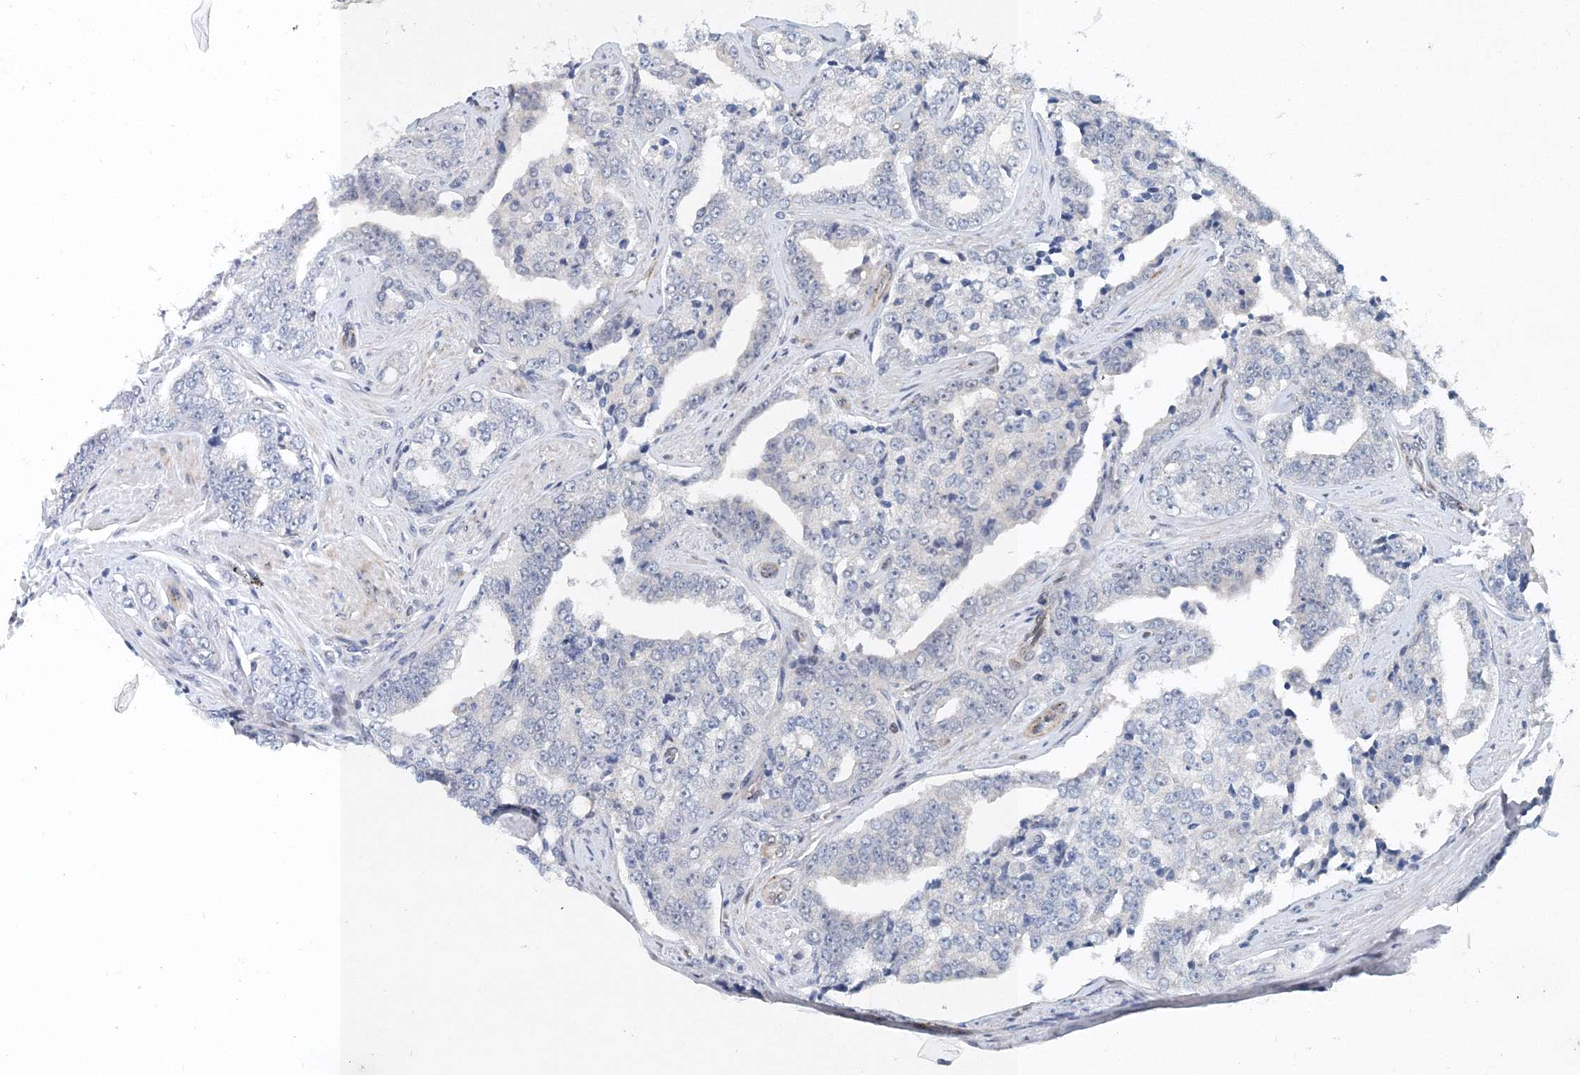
{"staining": {"intensity": "negative", "quantity": "none", "location": "none"}, "tissue": "prostate cancer", "cell_type": "Tumor cells", "image_type": "cancer", "snomed": [{"axis": "morphology", "description": "Adenocarcinoma, High grade"}, {"axis": "topography", "description": "Prostate"}], "caption": "This is an immunohistochemistry micrograph of prostate cancer (high-grade adenocarcinoma). There is no expression in tumor cells.", "gene": "UIMC1", "patient": {"sex": "male", "age": 71}}